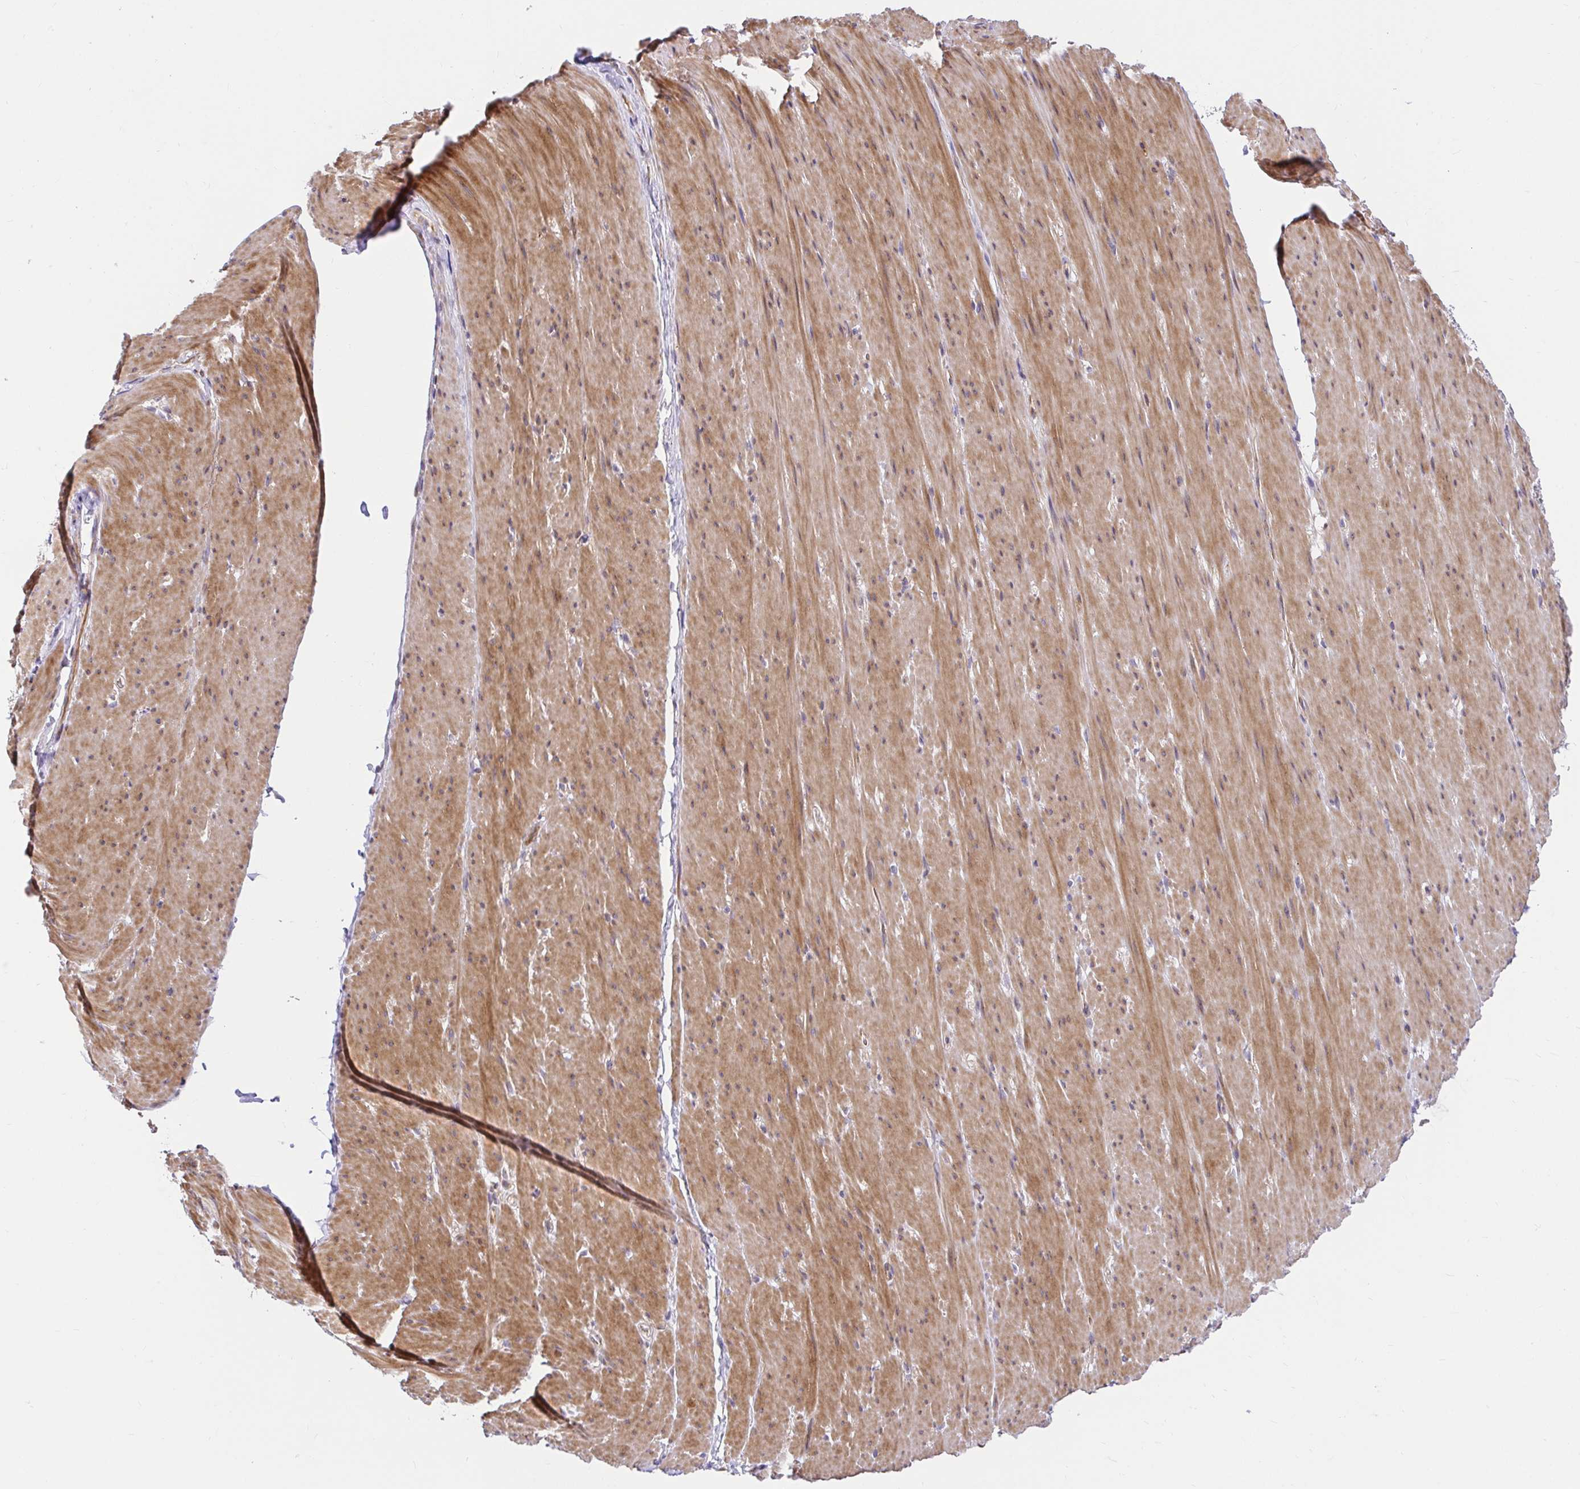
{"staining": {"intensity": "moderate", "quantity": "25%-75%", "location": "cytoplasmic/membranous"}, "tissue": "smooth muscle", "cell_type": "Smooth muscle cells", "image_type": "normal", "snomed": [{"axis": "morphology", "description": "Normal tissue, NOS"}, {"axis": "topography", "description": "Smooth muscle"}, {"axis": "topography", "description": "Rectum"}], "caption": "DAB immunohistochemical staining of benign smooth muscle displays moderate cytoplasmic/membranous protein expression in approximately 25%-75% of smooth muscle cells.", "gene": "TRIM55", "patient": {"sex": "male", "age": 53}}